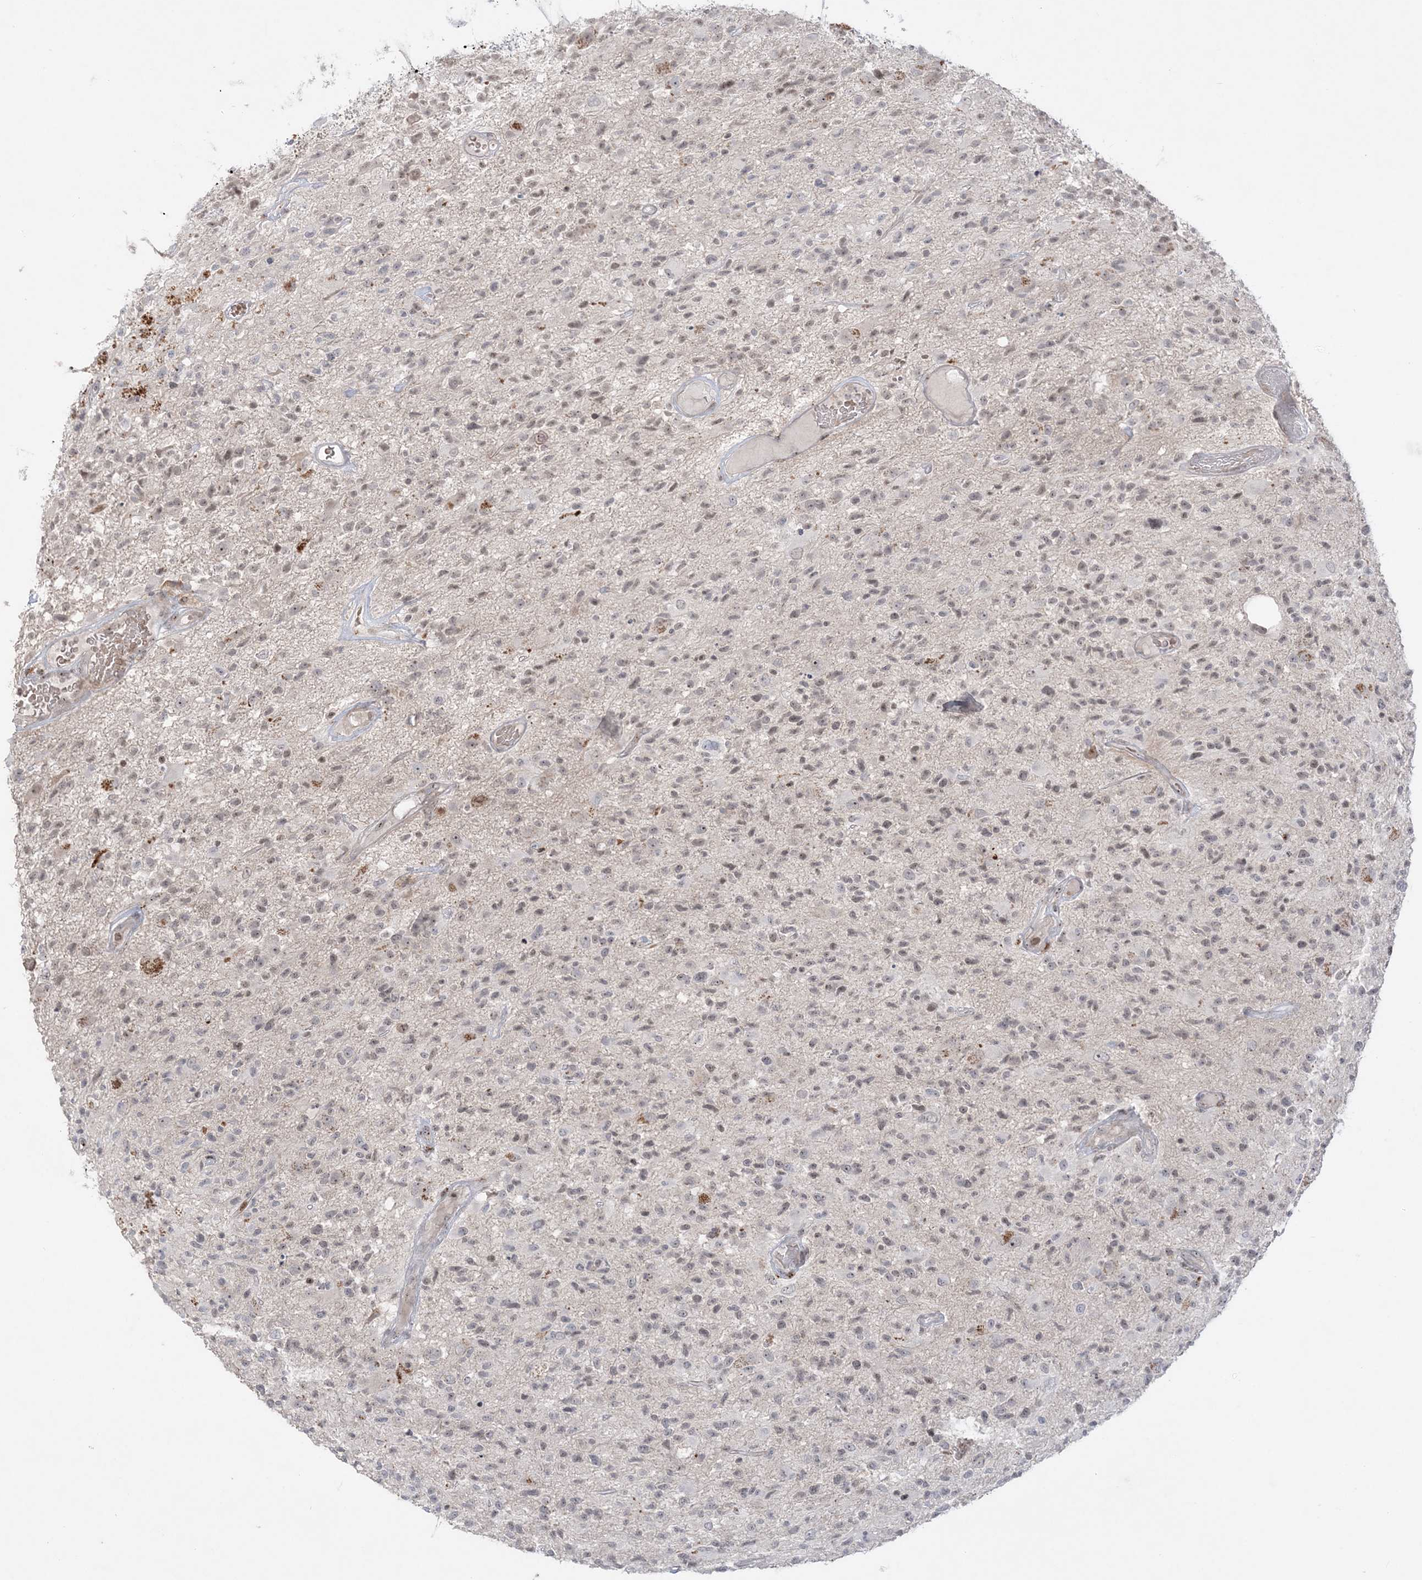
{"staining": {"intensity": "weak", "quantity": "25%-75%", "location": "nuclear"}, "tissue": "glioma", "cell_type": "Tumor cells", "image_type": "cancer", "snomed": [{"axis": "morphology", "description": "Glioma, malignant, High grade"}, {"axis": "morphology", "description": "Glioblastoma, NOS"}, {"axis": "topography", "description": "Brain"}], "caption": "A histopathology image of glioma stained for a protein shows weak nuclear brown staining in tumor cells.", "gene": "SH3BP4", "patient": {"sex": "male", "age": 60}}